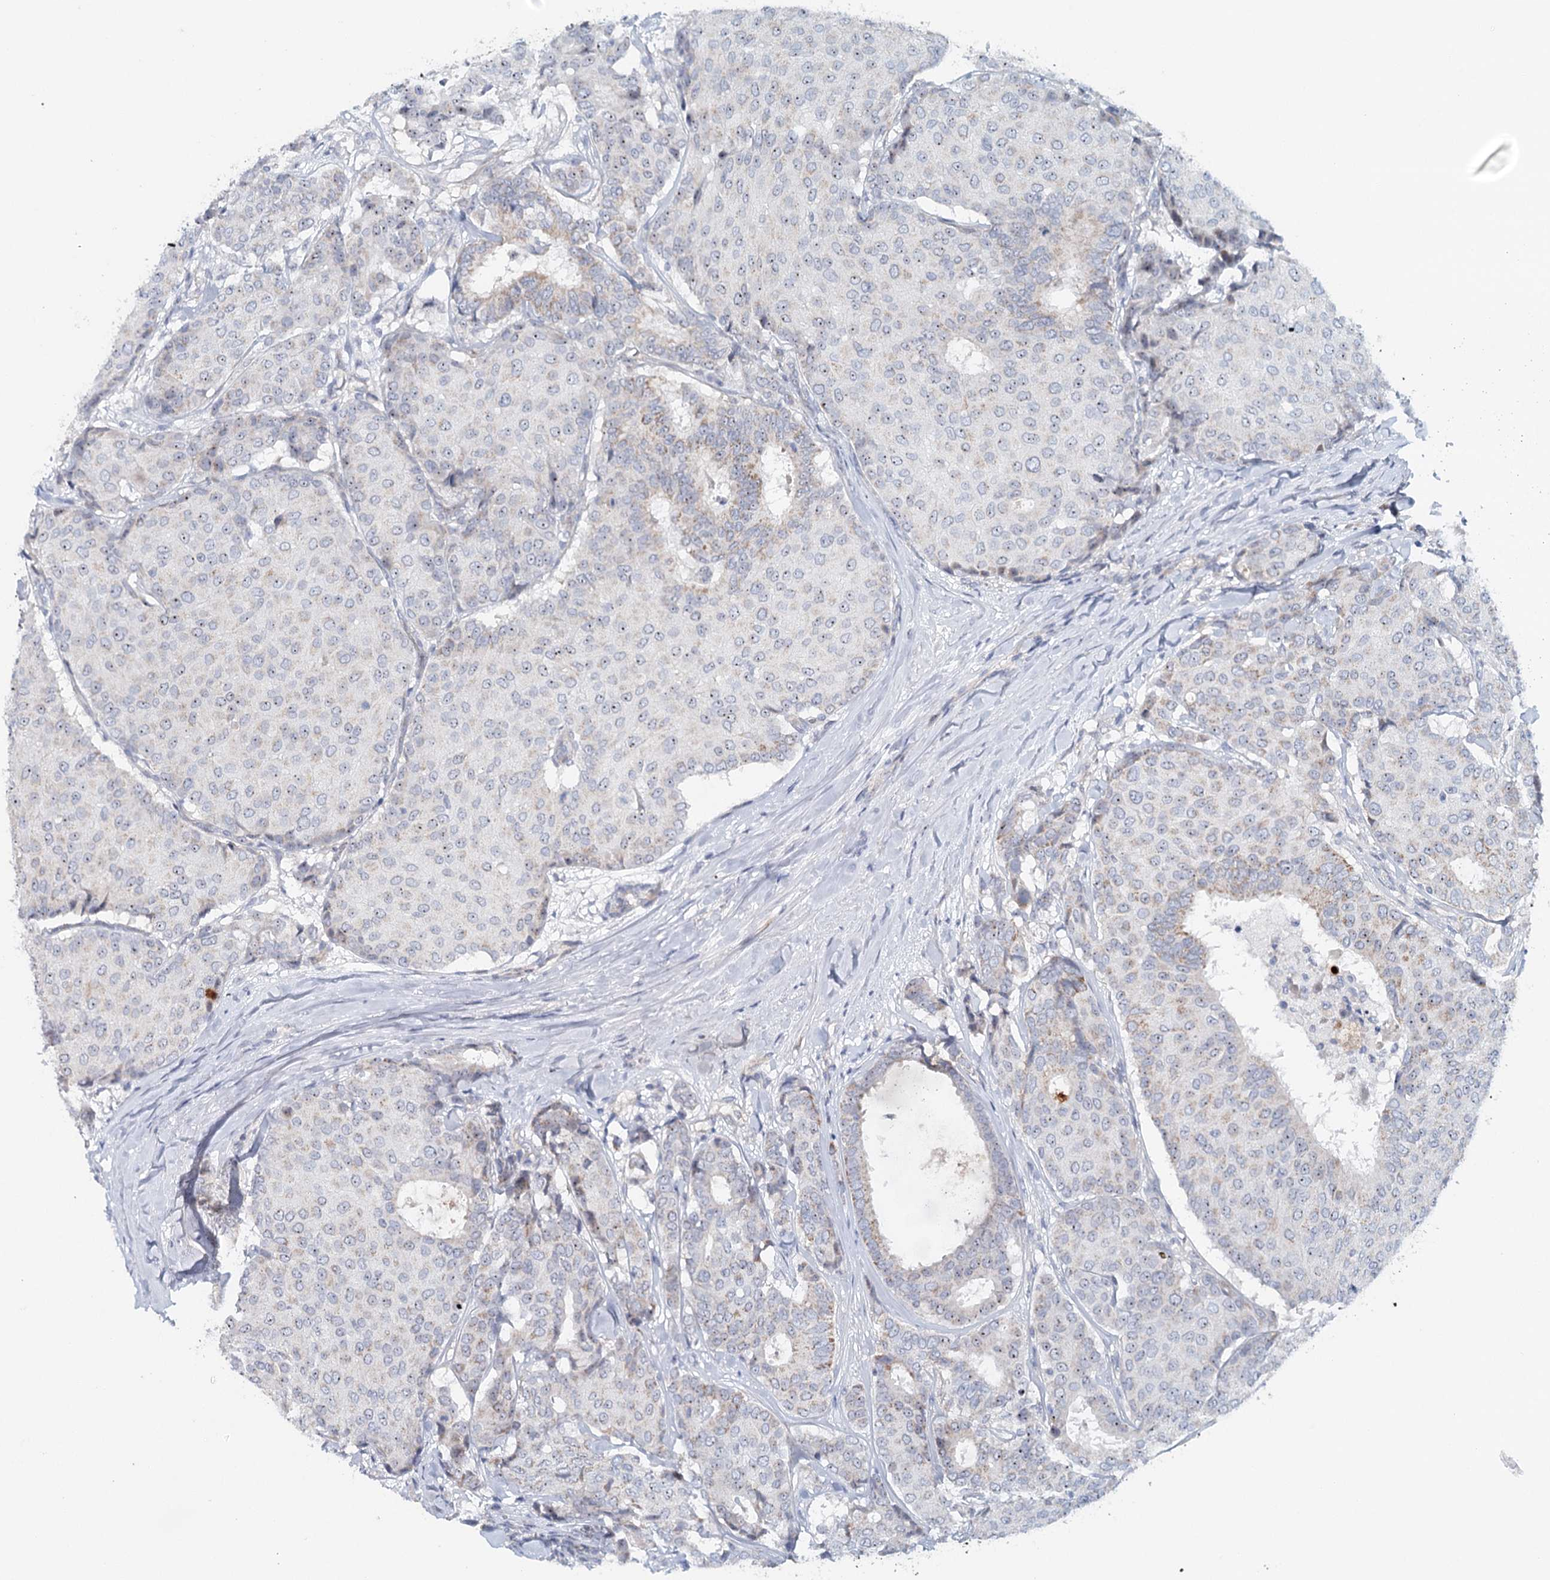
{"staining": {"intensity": "weak", "quantity": "<25%", "location": "cytoplasmic/membranous"}, "tissue": "breast cancer", "cell_type": "Tumor cells", "image_type": "cancer", "snomed": [{"axis": "morphology", "description": "Duct carcinoma"}, {"axis": "topography", "description": "Breast"}], "caption": "Immunohistochemistry (IHC) photomicrograph of breast infiltrating ductal carcinoma stained for a protein (brown), which demonstrates no staining in tumor cells.", "gene": "RBM43", "patient": {"sex": "female", "age": 75}}